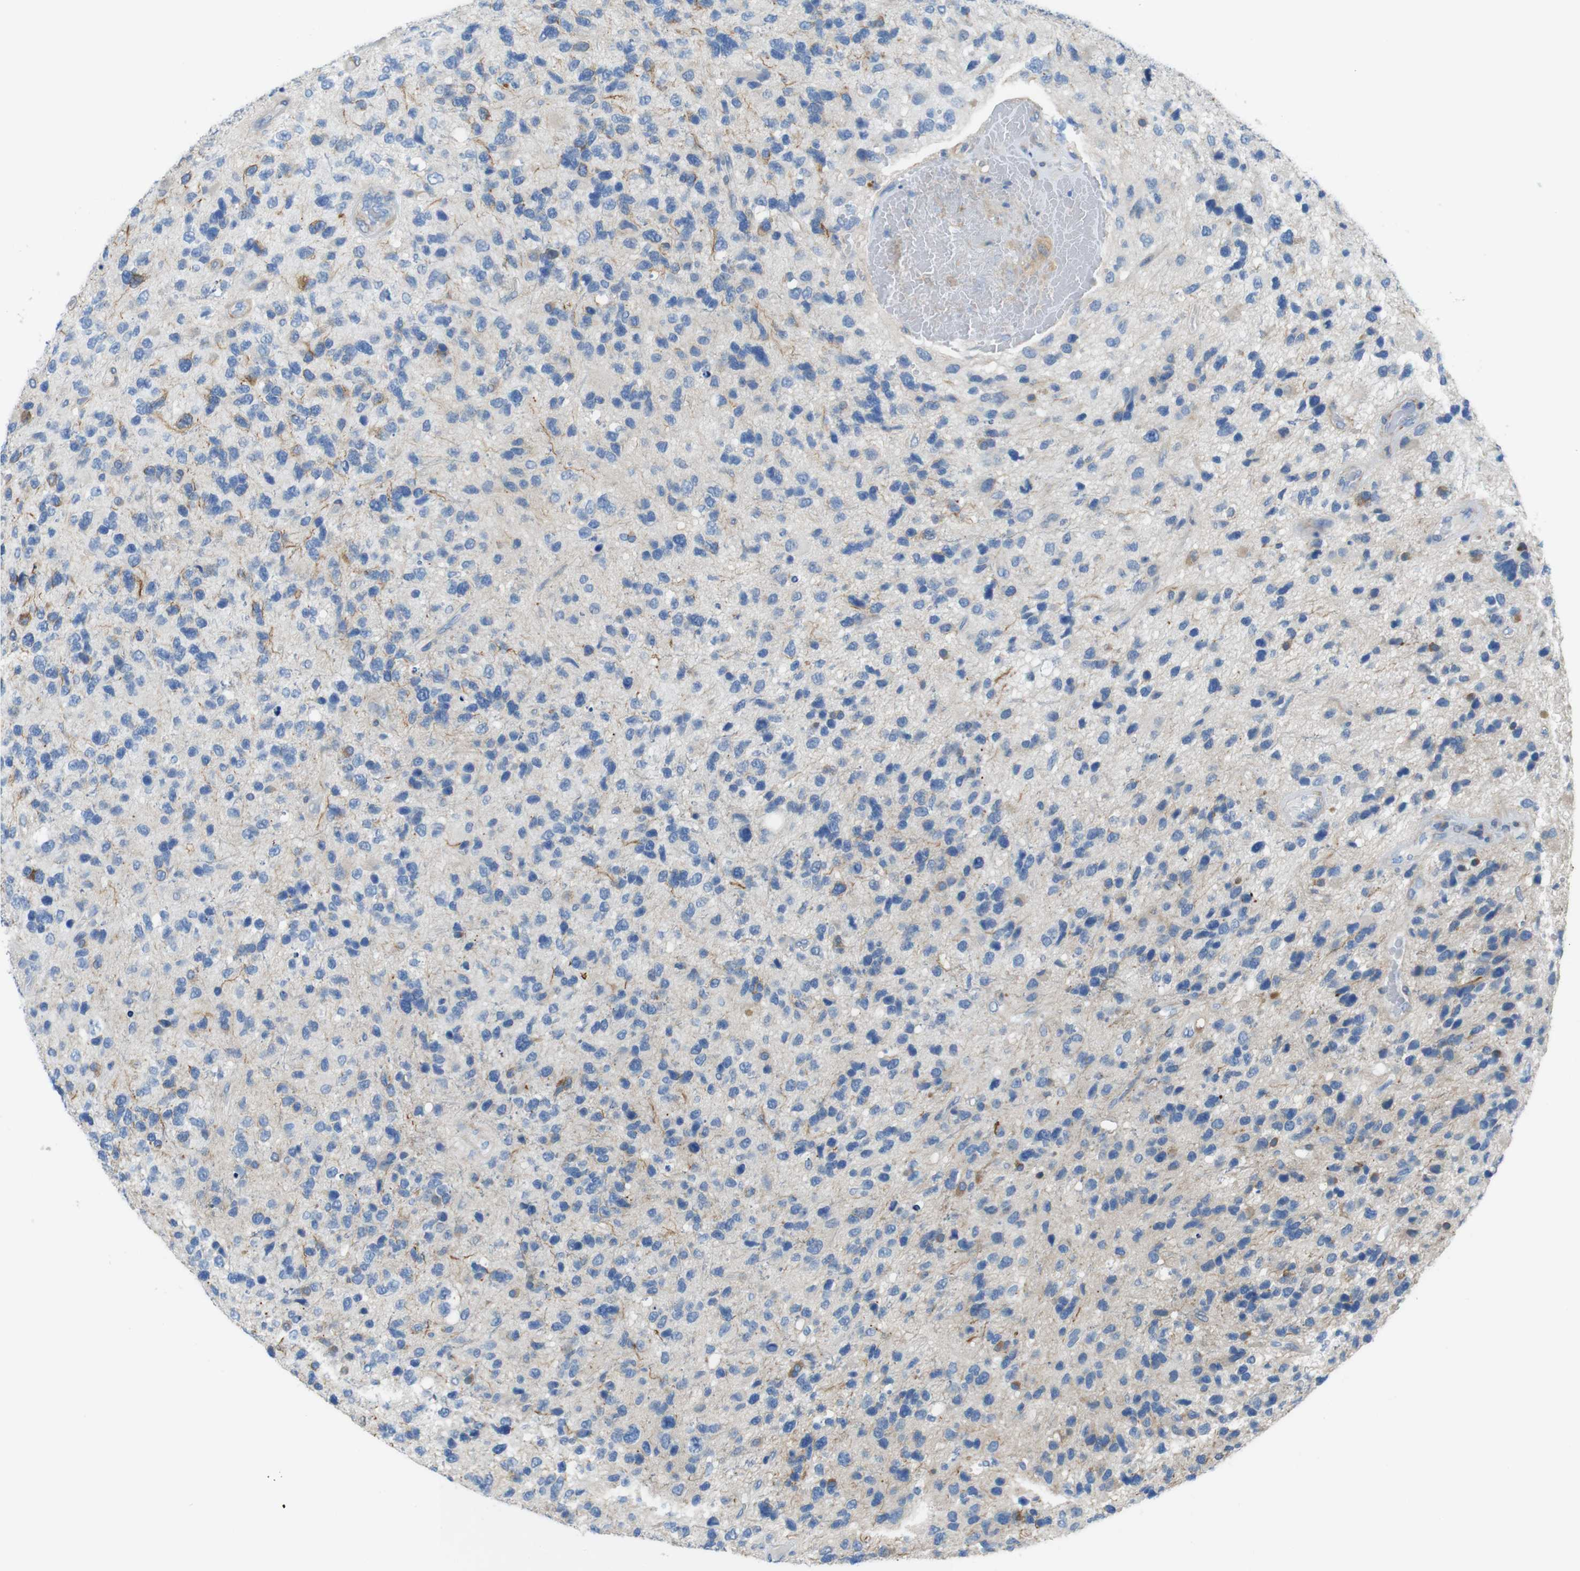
{"staining": {"intensity": "negative", "quantity": "none", "location": "none"}, "tissue": "glioma", "cell_type": "Tumor cells", "image_type": "cancer", "snomed": [{"axis": "morphology", "description": "Glioma, malignant, High grade"}, {"axis": "topography", "description": "Brain"}], "caption": "The photomicrograph reveals no staining of tumor cells in glioma. (Brightfield microscopy of DAB immunohistochemistry (IHC) at high magnification).", "gene": "CLMN", "patient": {"sex": "female", "age": 58}}